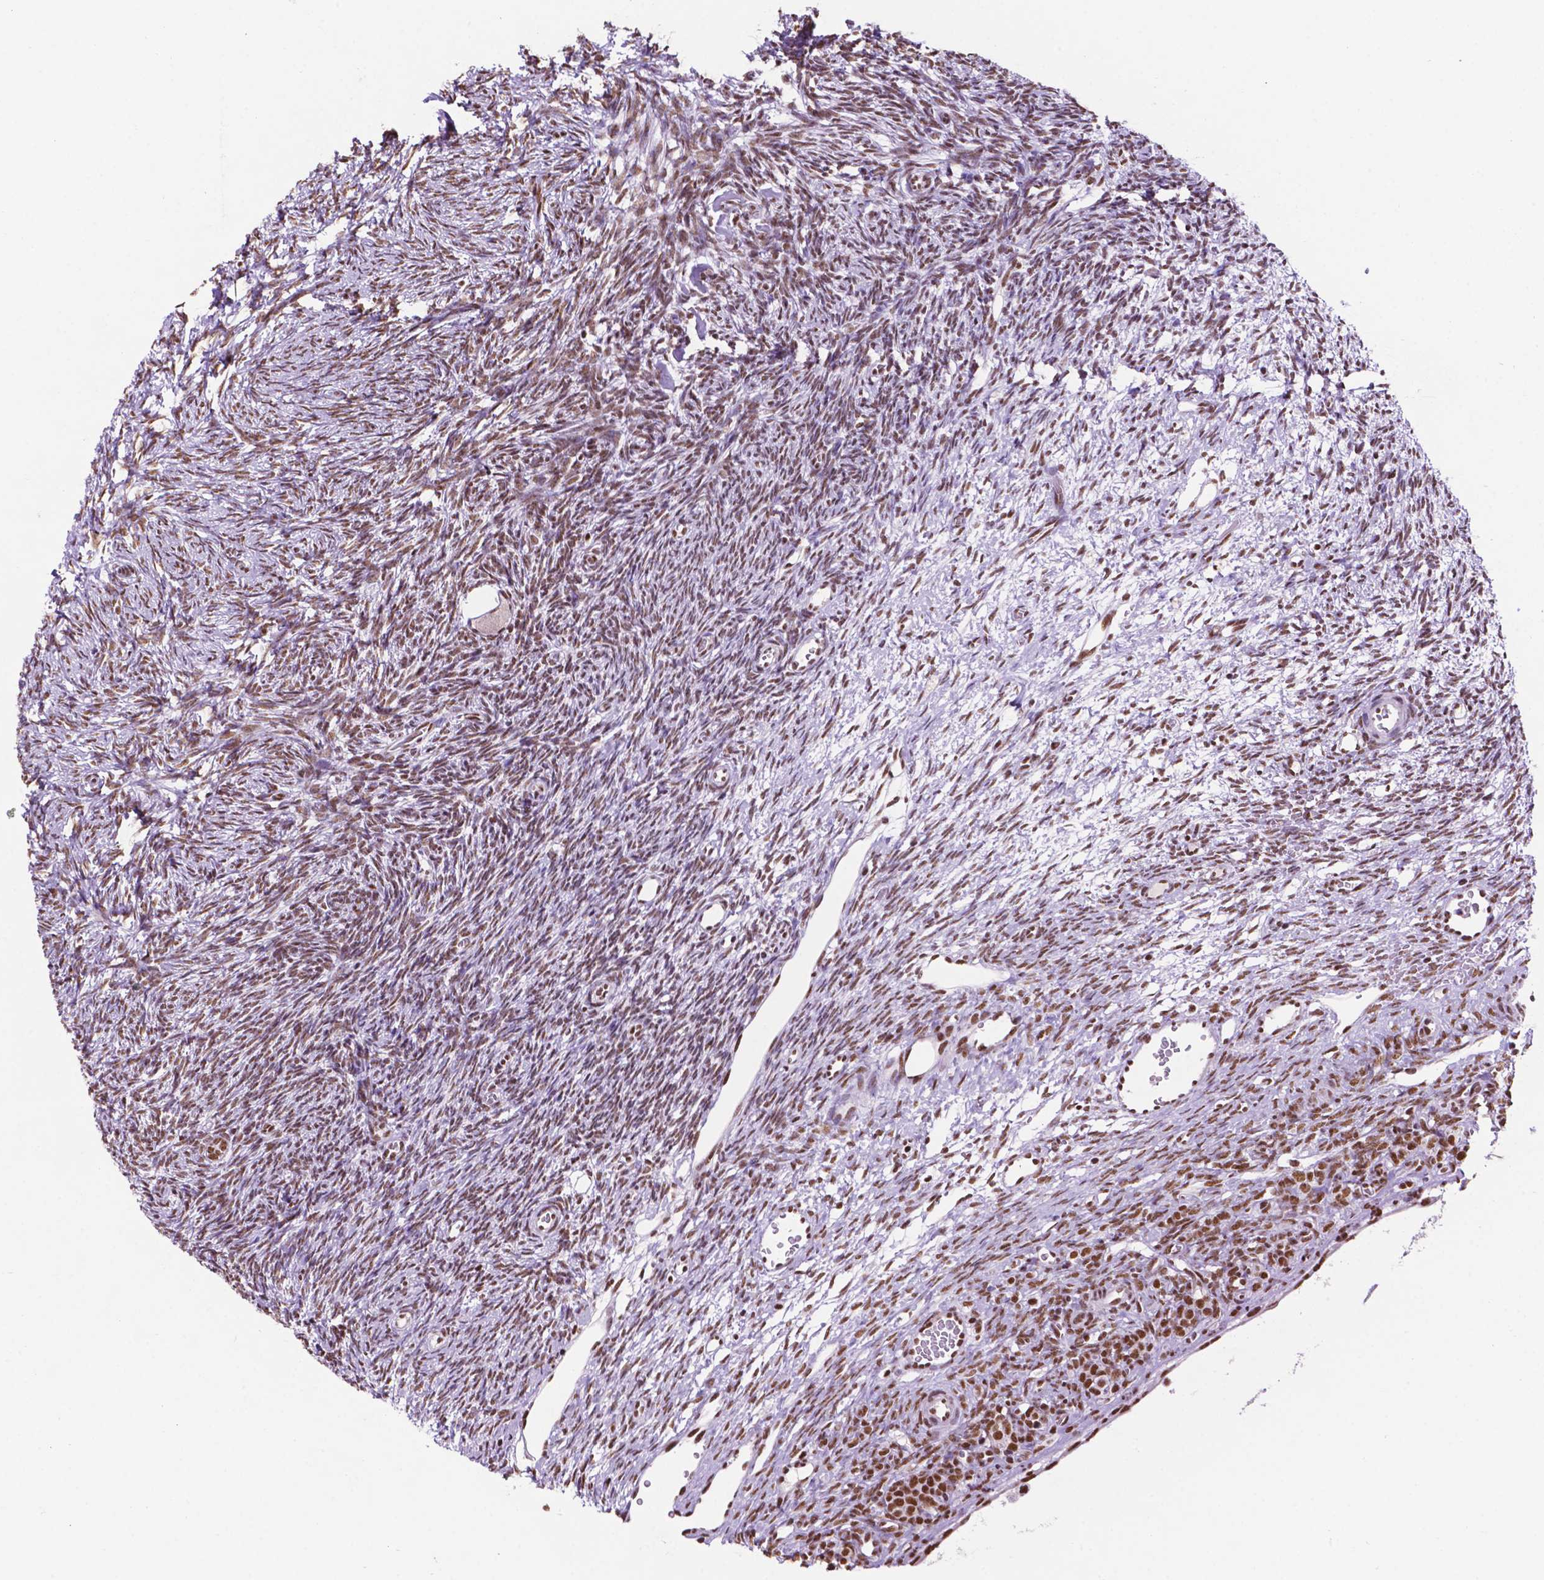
{"staining": {"intensity": "moderate", "quantity": ">75%", "location": "nuclear"}, "tissue": "ovary", "cell_type": "Follicle cells", "image_type": "normal", "snomed": [{"axis": "morphology", "description": "Normal tissue, NOS"}, {"axis": "topography", "description": "Ovary"}], "caption": "Ovary stained with immunohistochemistry (IHC) reveals moderate nuclear expression in approximately >75% of follicle cells.", "gene": "CCAR2", "patient": {"sex": "female", "age": 34}}